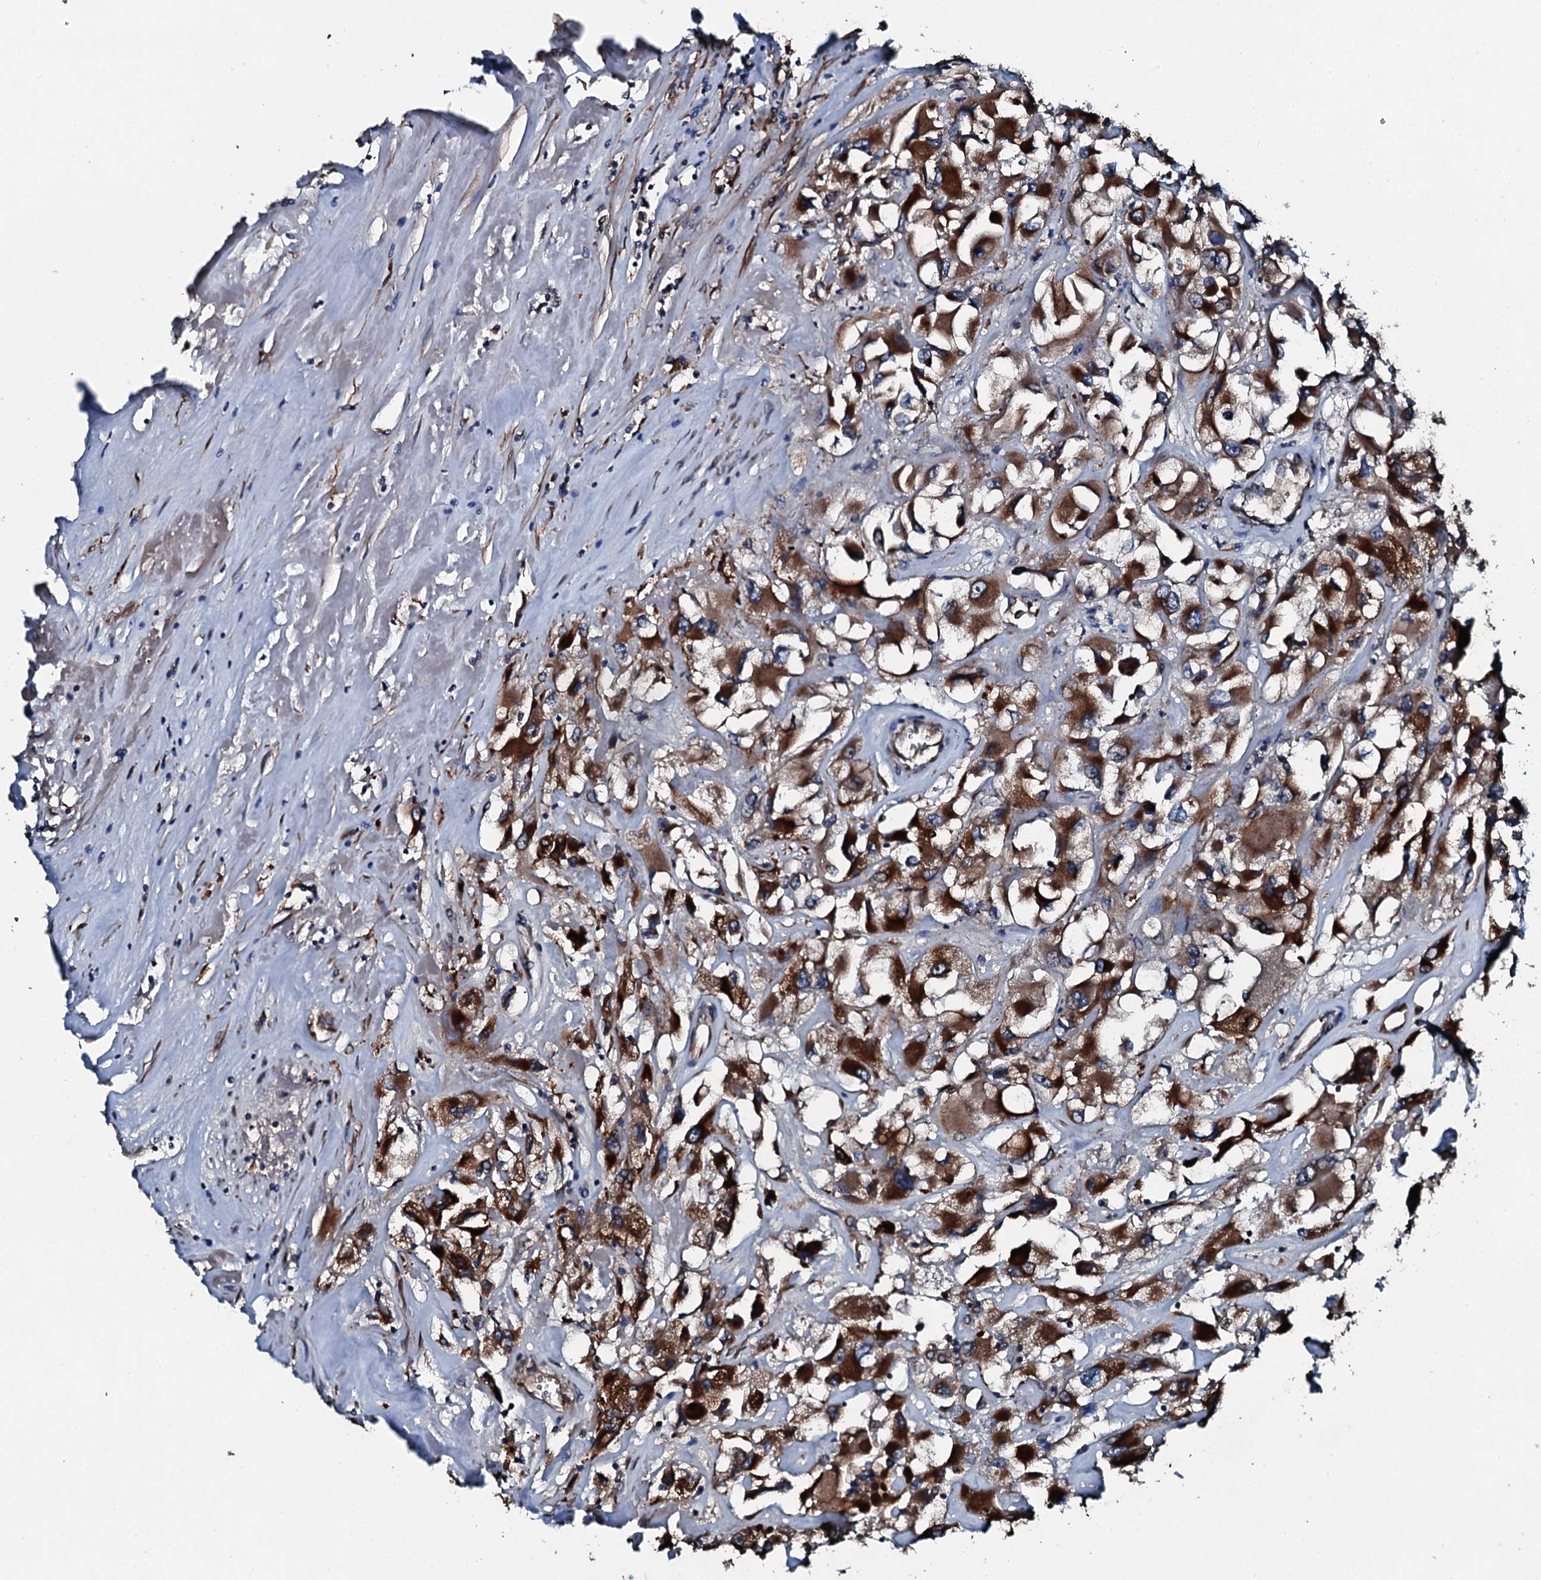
{"staining": {"intensity": "strong", "quantity": ">75%", "location": "cytoplasmic/membranous"}, "tissue": "renal cancer", "cell_type": "Tumor cells", "image_type": "cancer", "snomed": [{"axis": "morphology", "description": "Adenocarcinoma, NOS"}, {"axis": "topography", "description": "Kidney"}], "caption": "IHC staining of renal cancer, which displays high levels of strong cytoplasmic/membranous expression in about >75% of tumor cells indicating strong cytoplasmic/membranous protein expression. The staining was performed using DAB (brown) for protein detection and nuclei were counterstained in hematoxylin (blue).", "gene": "ACSS3", "patient": {"sex": "female", "age": 52}}